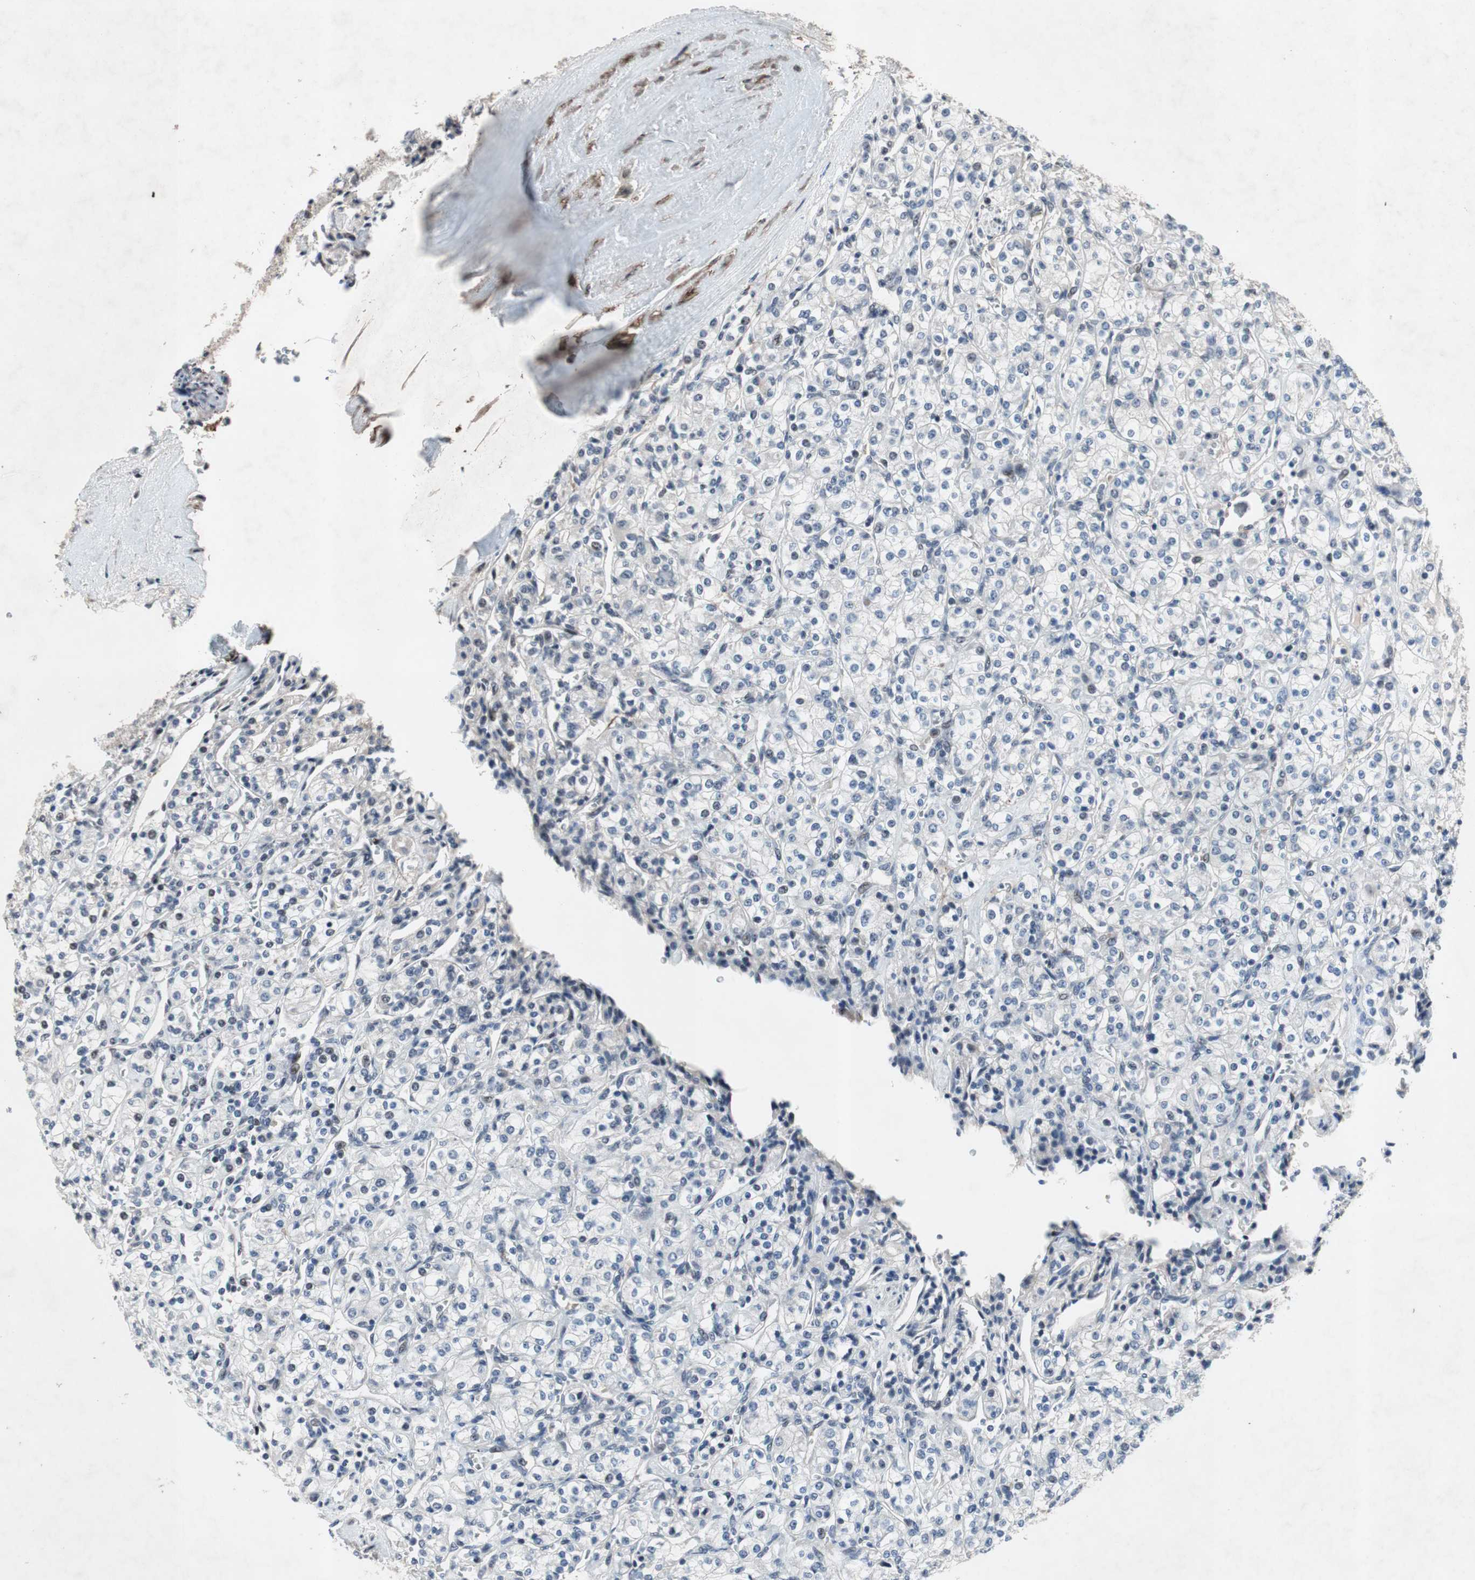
{"staining": {"intensity": "negative", "quantity": "none", "location": "none"}, "tissue": "renal cancer", "cell_type": "Tumor cells", "image_type": "cancer", "snomed": [{"axis": "morphology", "description": "Adenocarcinoma, NOS"}, {"axis": "topography", "description": "Kidney"}], "caption": "A histopathology image of renal cancer stained for a protein reveals no brown staining in tumor cells. (DAB immunohistochemistry (IHC) with hematoxylin counter stain).", "gene": "SOX7", "patient": {"sex": "male", "age": 77}}